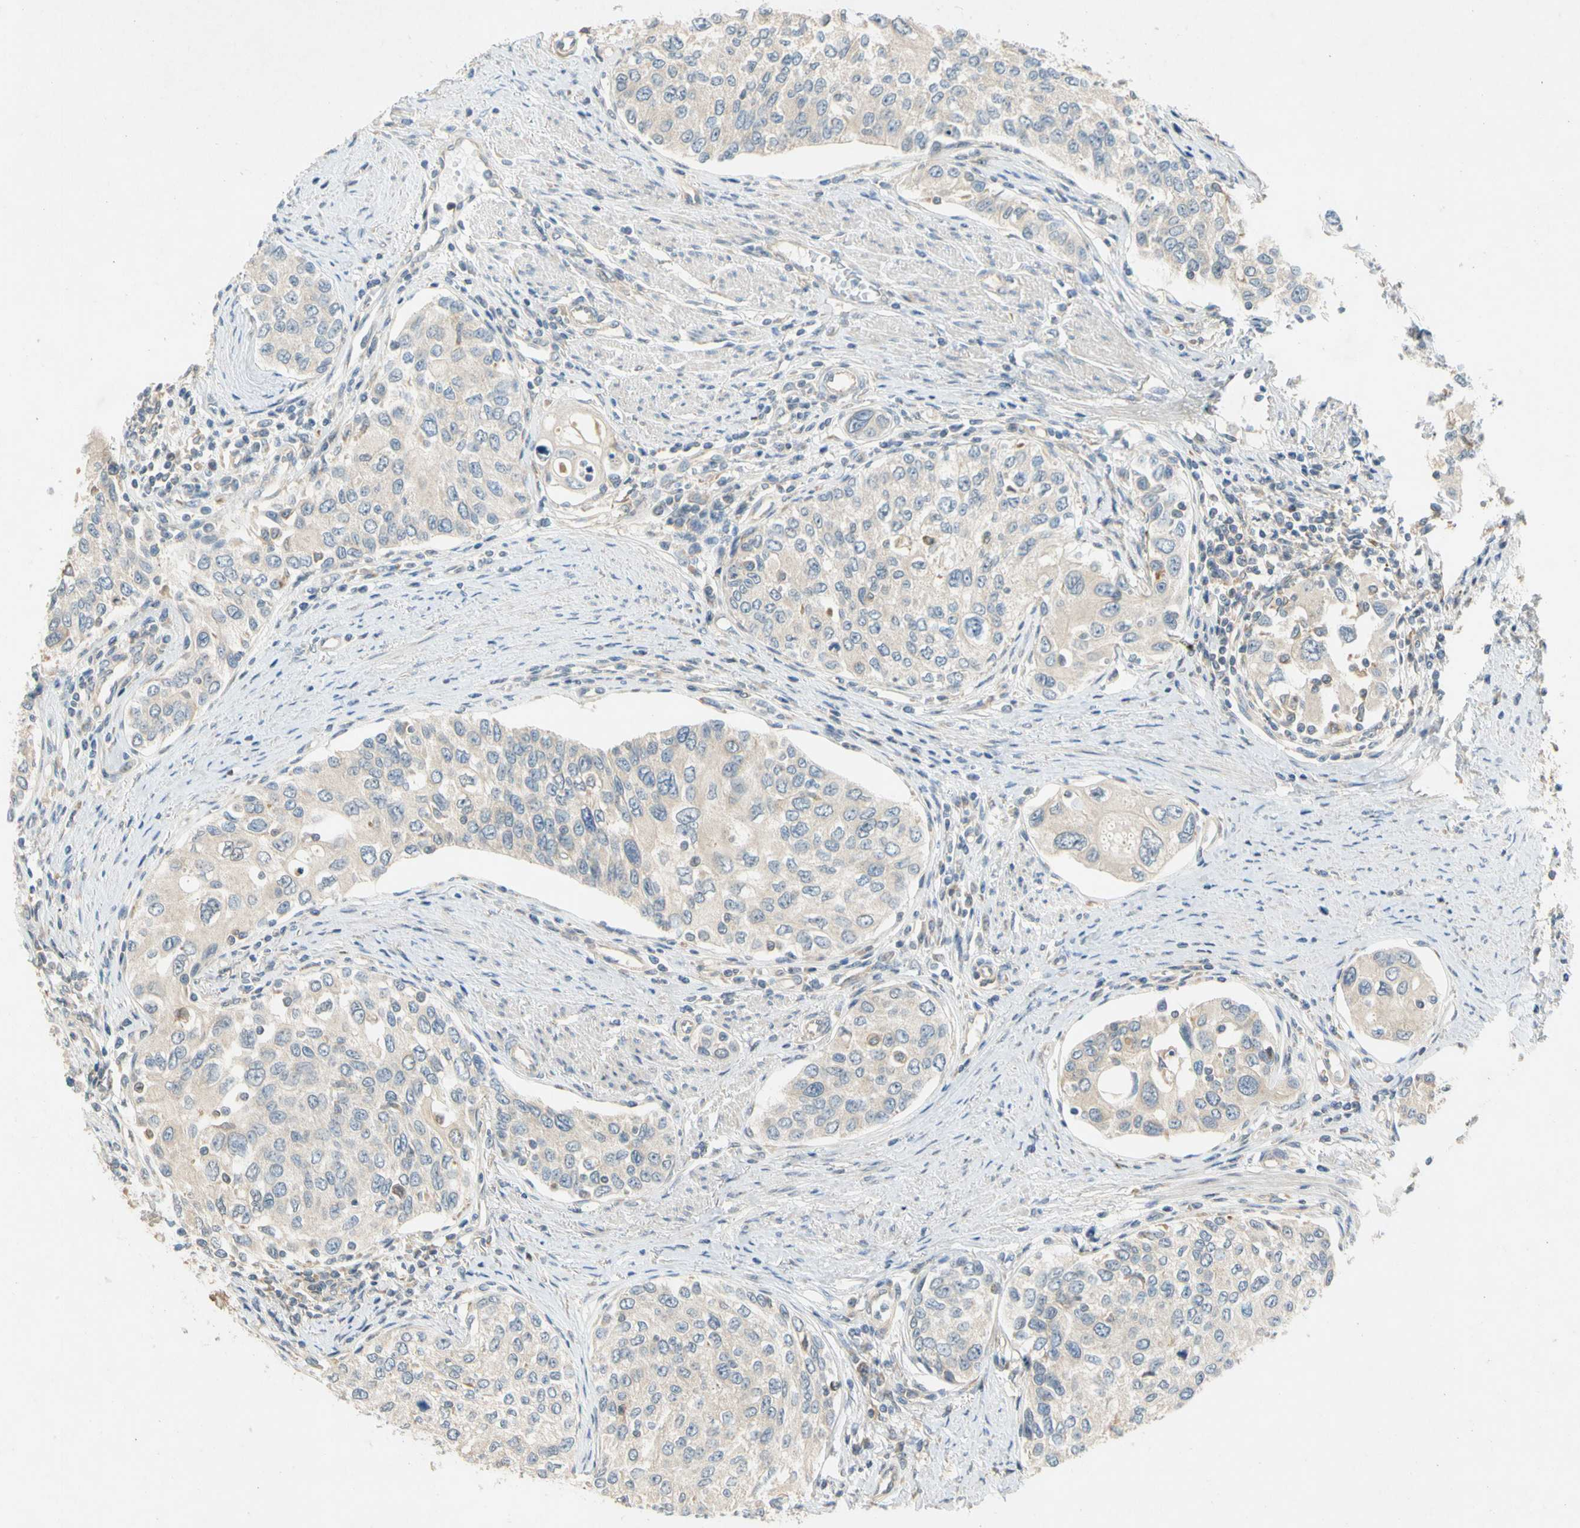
{"staining": {"intensity": "weak", "quantity": "<25%", "location": "cytoplasmic/membranous"}, "tissue": "urothelial cancer", "cell_type": "Tumor cells", "image_type": "cancer", "snomed": [{"axis": "morphology", "description": "Urothelial carcinoma, High grade"}, {"axis": "topography", "description": "Urinary bladder"}], "caption": "Urothelial cancer was stained to show a protein in brown. There is no significant staining in tumor cells. The staining was performed using DAB (3,3'-diaminobenzidine) to visualize the protein expression in brown, while the nuclei were stained in blue with hematoxylin (Magnification: 20x).", "gene": "GATD1", "patient": {"sex": "female", "age": 56}}